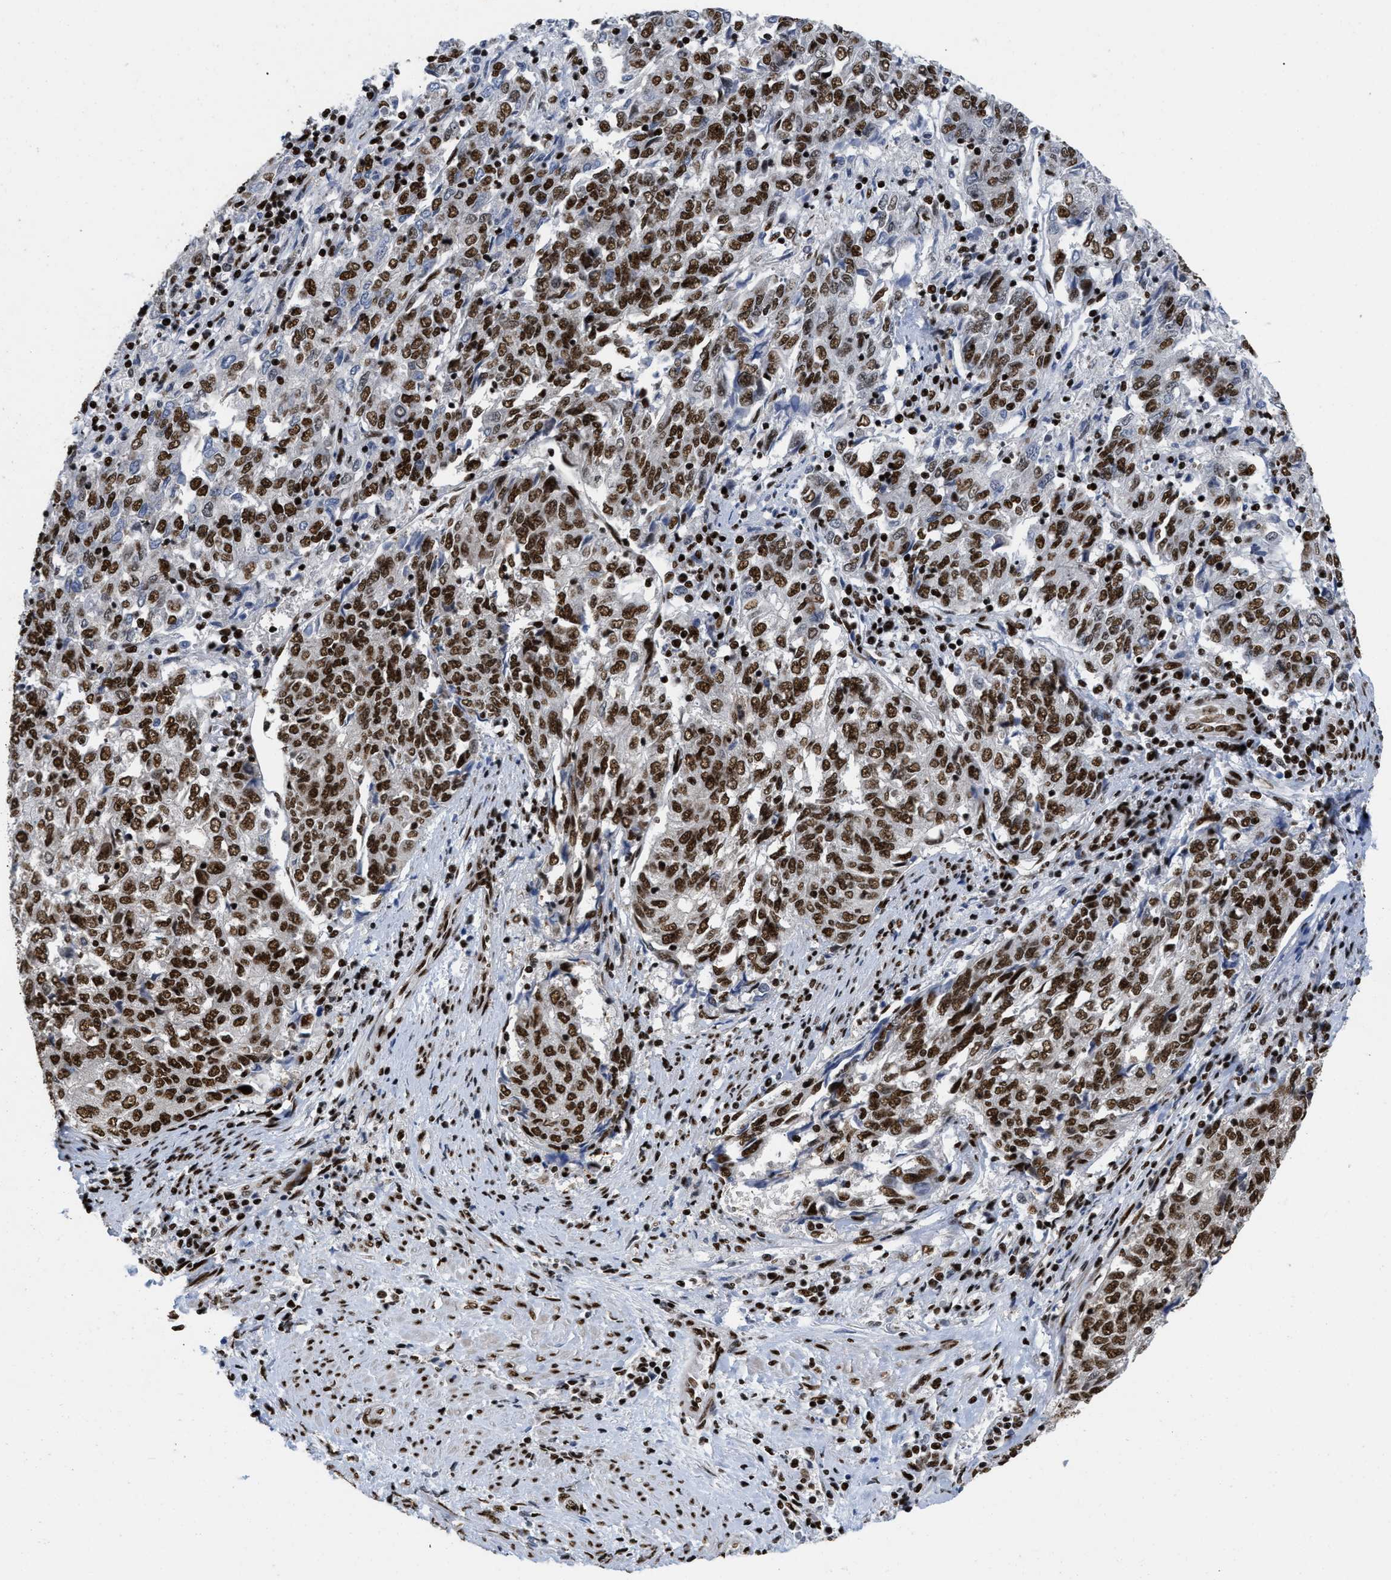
{"staining": {"intensity": "strong", "quantity": ">75%", "location": "nuclear"}, "tissue": "endometrial cancer", "cell_type": "Tumor cells", "image_type": "cancer", "snomed": [{"axis": "morphology", "description": "Adenocarcinoma, NOS"}, {"axis": "topography", "description": "Endometrium"}], "caption": "A micrograph of endometrial adenocarcinoma stained for a protein displays strong nuclear brown staining in tumor cells.", "gene": "CREB1", "patient": {"sex": "female", "age": 80}}